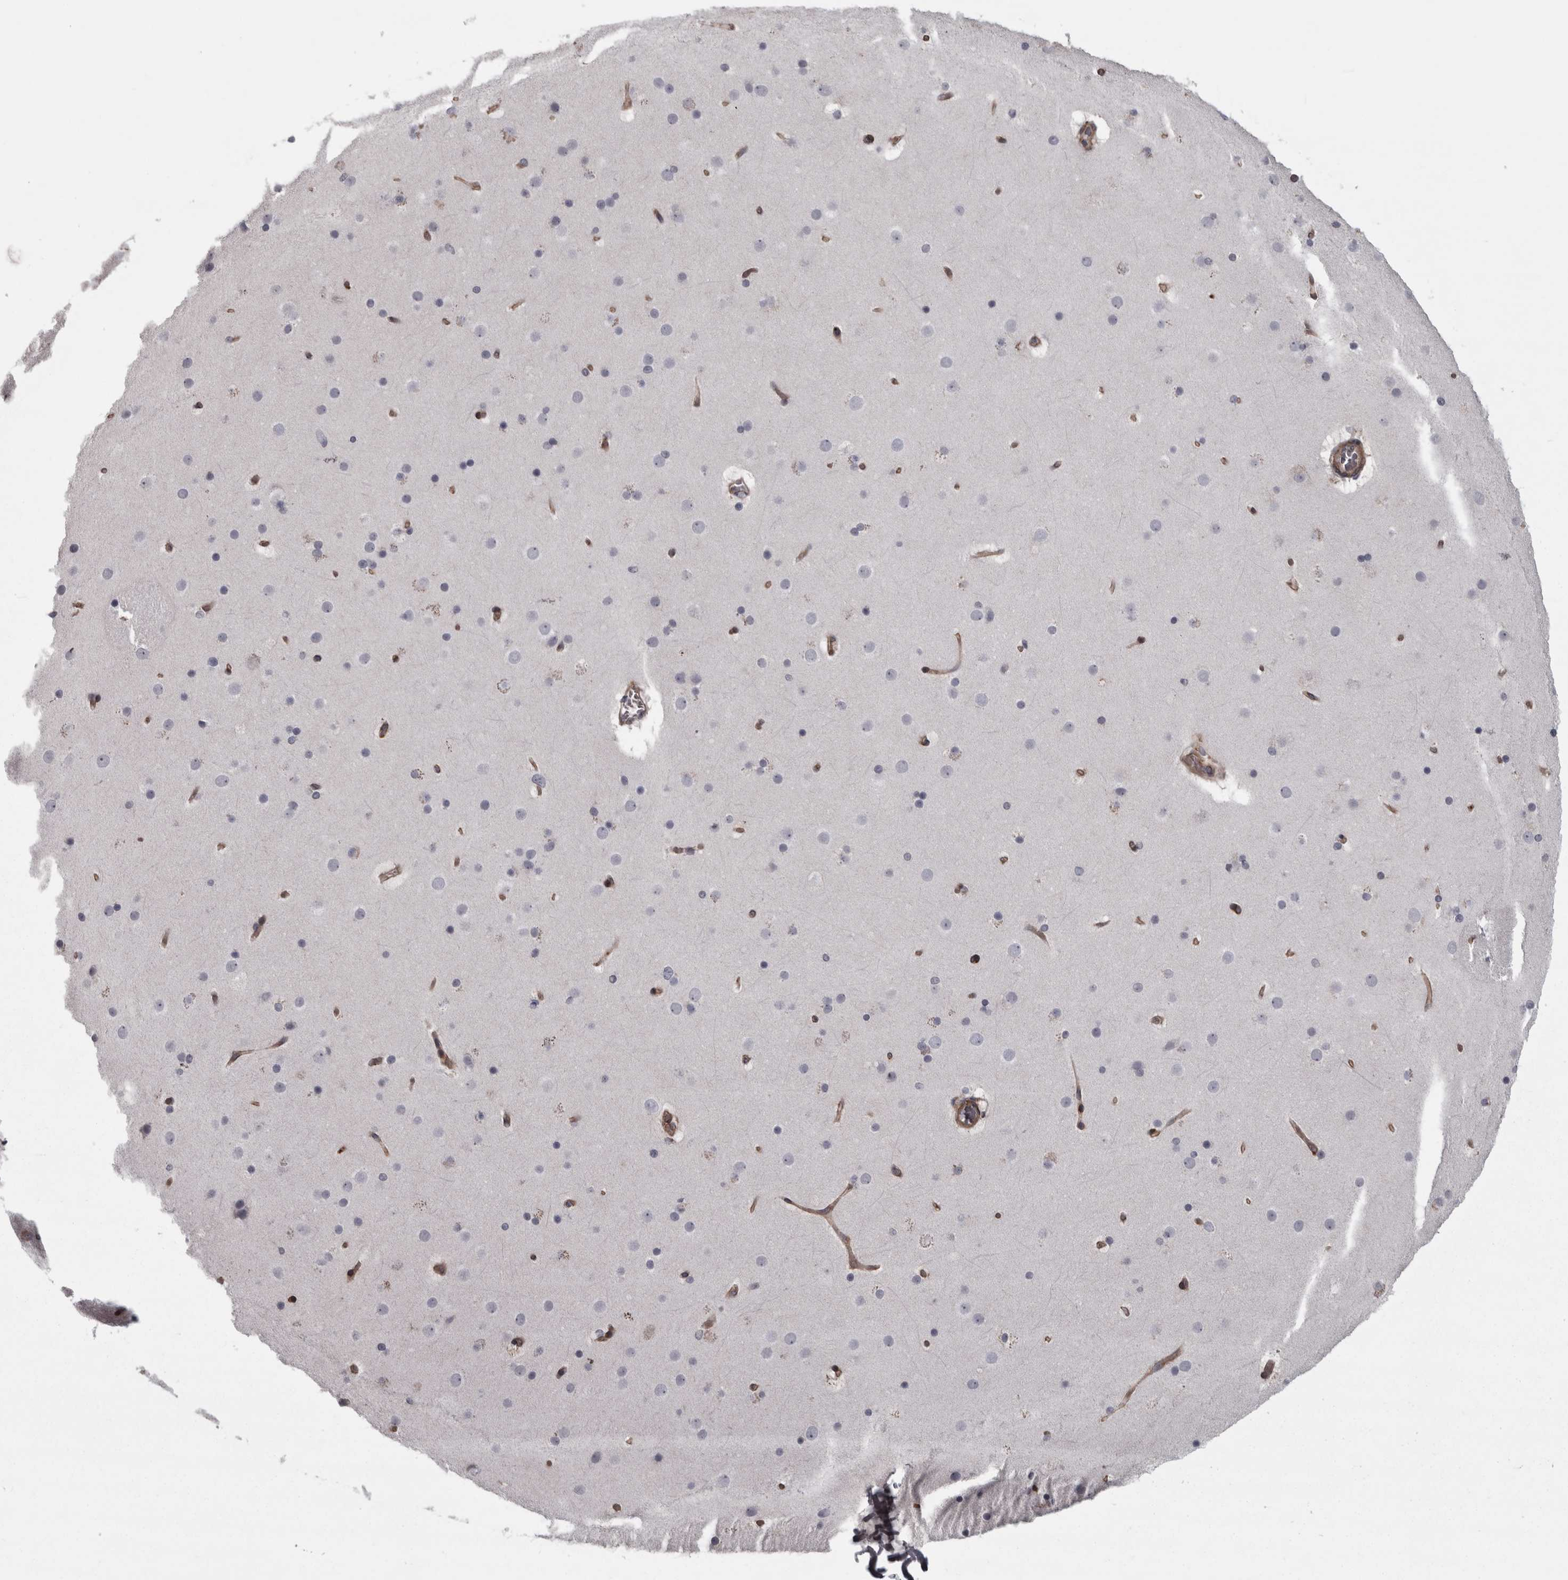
{"staining": {"intensity": "moderate", "quantity": "25%-75%", "location": "cytoplasmic/membranous"}, "tissue": "cerebral cortex", "cell_type": "Endothelial cells", "image_type": "normal", "snomed": [{"axis": "morphology", "description": "Normal tissue, NOS"}, {"axis": "topography", "description": "Cerebral cortex"}], "caption": "IHC image of benign cerebral cortex stained for a protein (brown), which reveals medium levels of moderate cytoplasmic/membranous staining in approximately 25%-75% of endothelial cells.", "gene": "RSU1", "patient": {"sex": "male", "age": 57}}